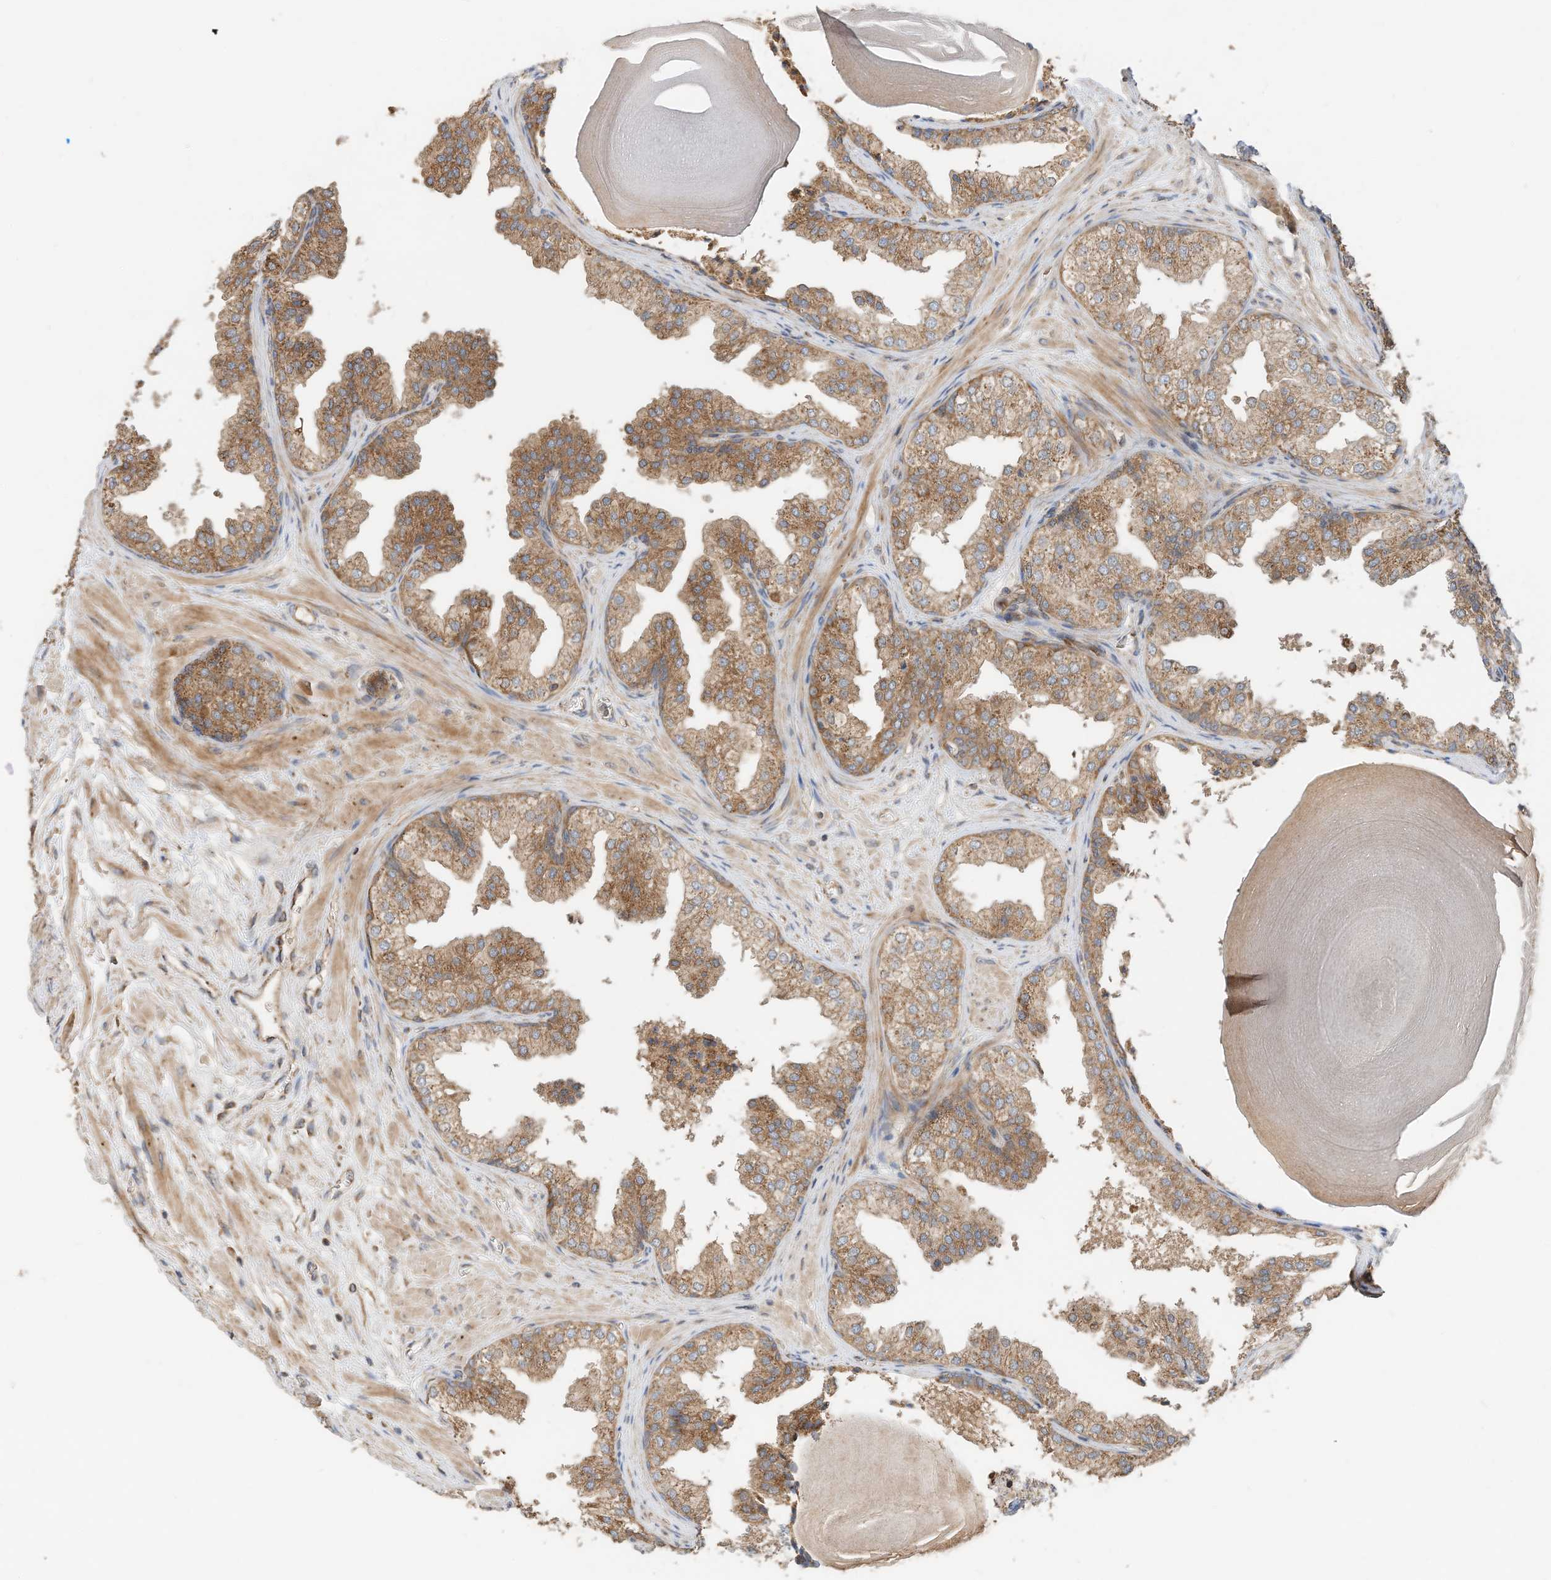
{"staining": {"intensity": "moderate", "quantity": ">75%", "location": "cytoplasmic/membranous"}, "tissue": "prostate", "cell_type": "Glandular cells", "image_type": "normal", "snomed": [{"axis": "morphology", "description": "Normal tissue, NOS"}, {"axis": "topography", "description": "Prostate"}], "caption": "The immunohistochemical stain highlights moderate cytoplasmic/membranous positivity in glandular cells of benign prostate. The staining is performed using DAB (3,3'-diaminobenzidine) brown chromogen to label protein expression. The nuclei are counter-stained blue using hematoxylin.", "gene": "CPAMD8", "patient": {"sex": "male", "age": 48}}